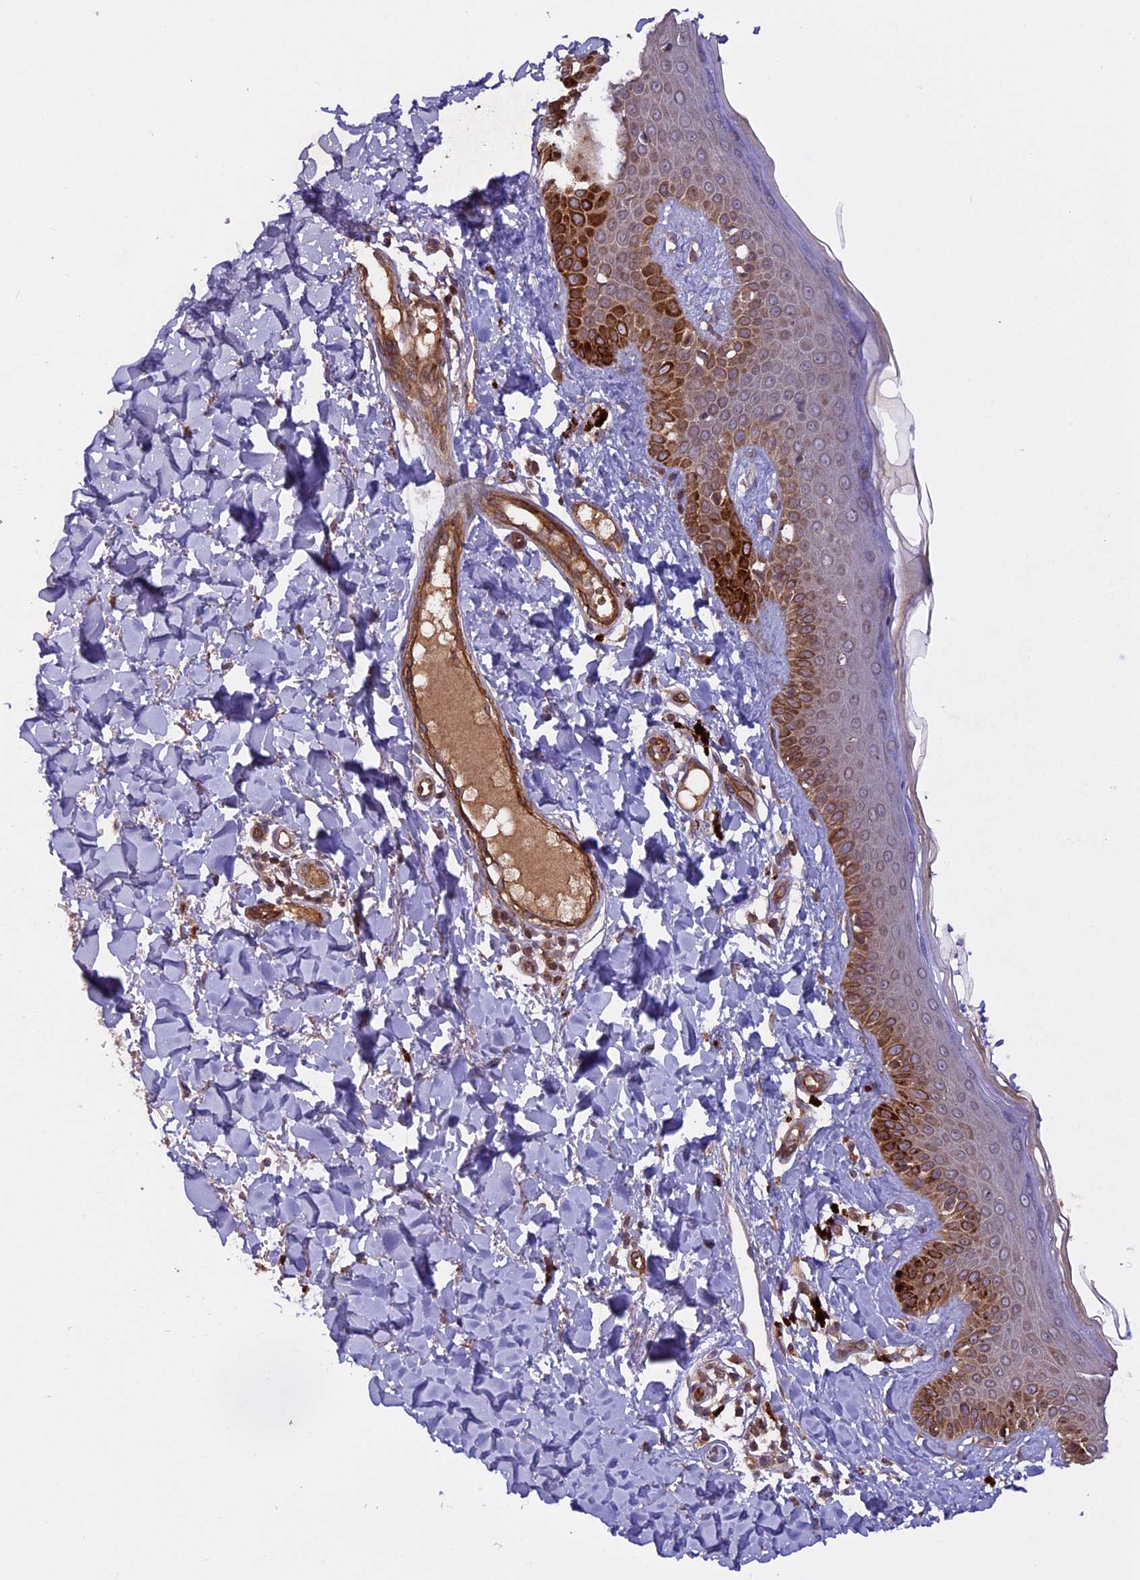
{"staining": {"intensity": "weak", "quantity": ">75%", "location": "cytoplasmic/membranous"}, "tissue": "skin", "cell_type": "Fibroblasts", "image_type": "normal", "snomed": [{"axis": "morphology", "description": "Normal tissue, NOS"}, {"axis": "topography", "description": "Skin"}], "caption": "Immunohistochemistry micrograph of benign human skin stained for a protein (brown), which reveals low levels of weak cytoplasmic/membranous expression in about >75% of fibroblasts.", "gene": "CCDC125", "patient": {"sex": "male", "age": 52}}